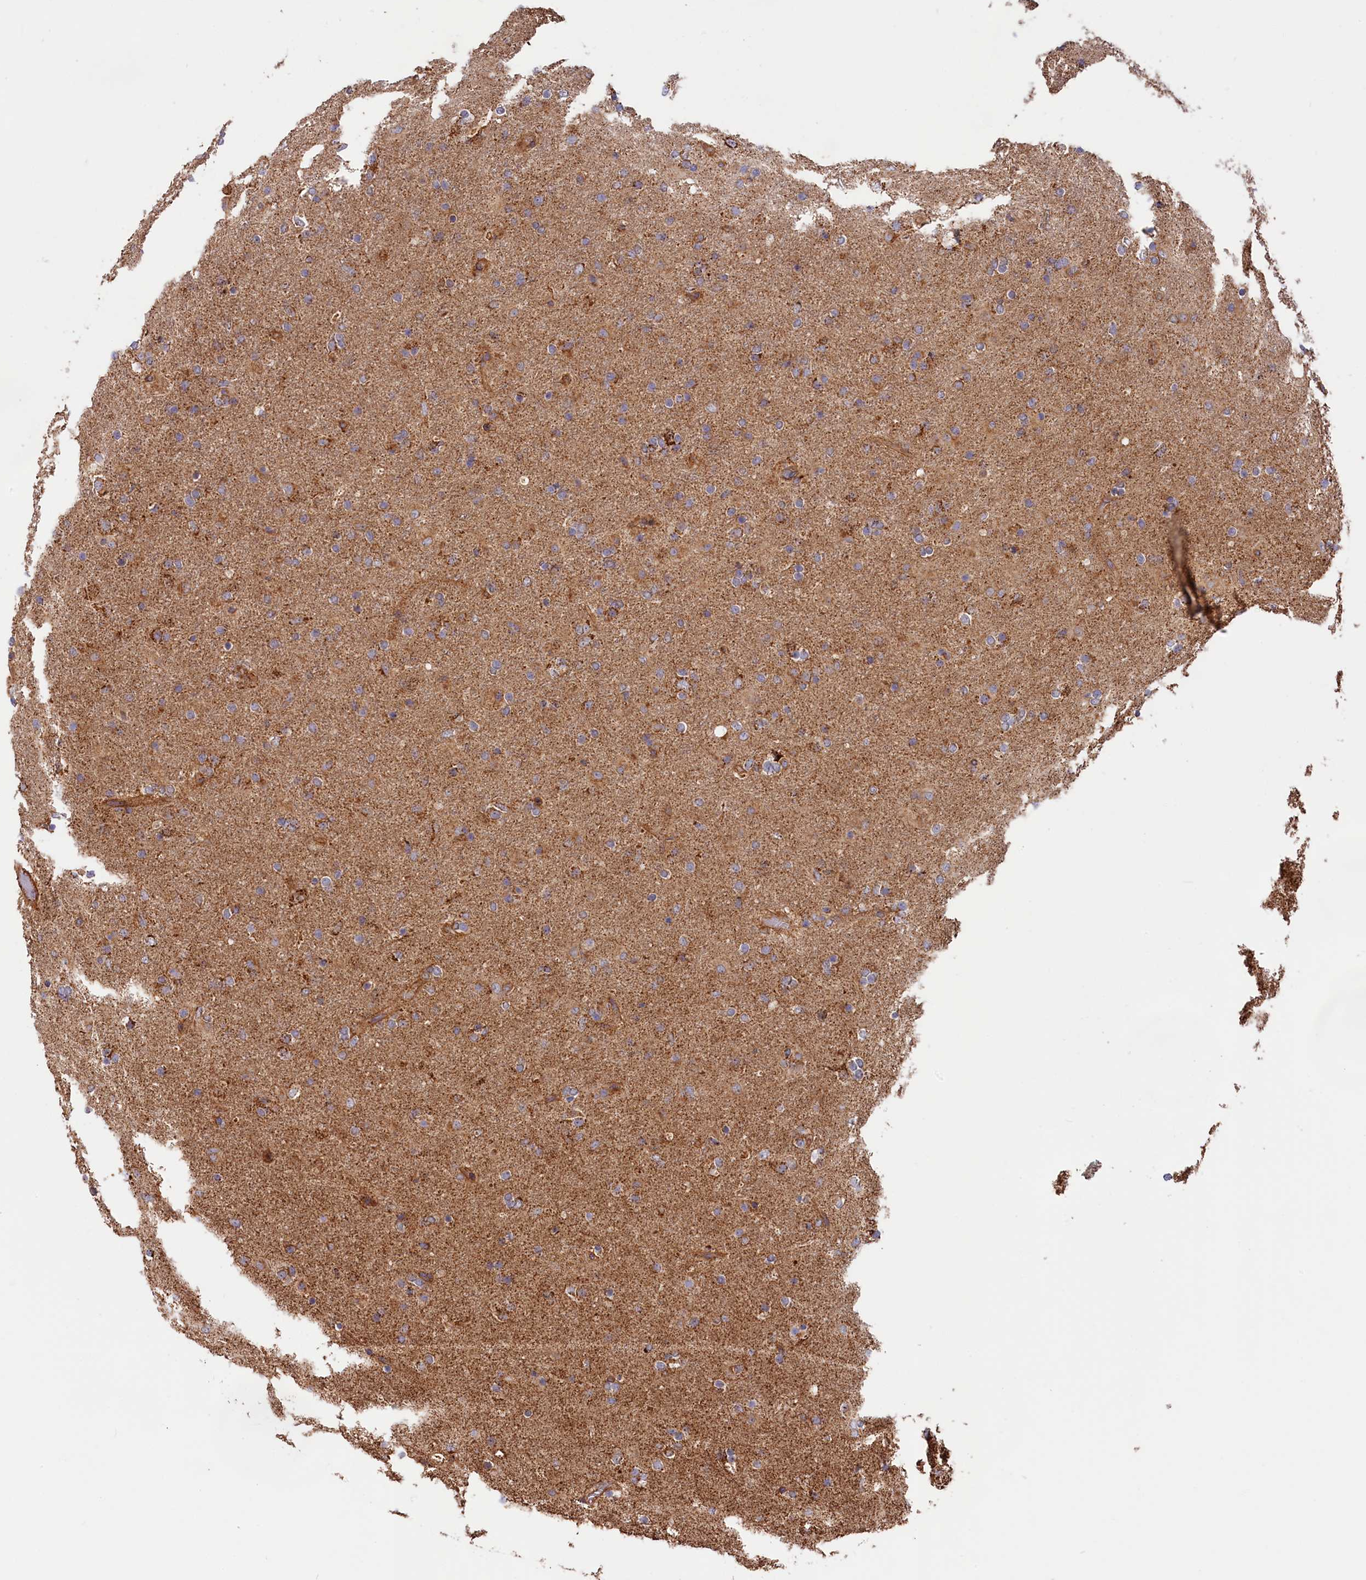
{"staining": {"intensity": "weak", "quantity": "<25%", "location": "cytoplasmic/membranous"}, "tissue": "glioma", "cell_type": "Tumor cells", "image_type": "cancer", "snomed": [{"axis": "morphology", "description": "Glioma, malignant, Low grade"}, {"axis": "topography", "description": "Brain"}], "caption": "The immunohistochemistry photomicrograph has no significant positivity in tumor cells of glioma tissue.", "gene": "MACROD1", "patient": {"sex": "male", "age": 65}}